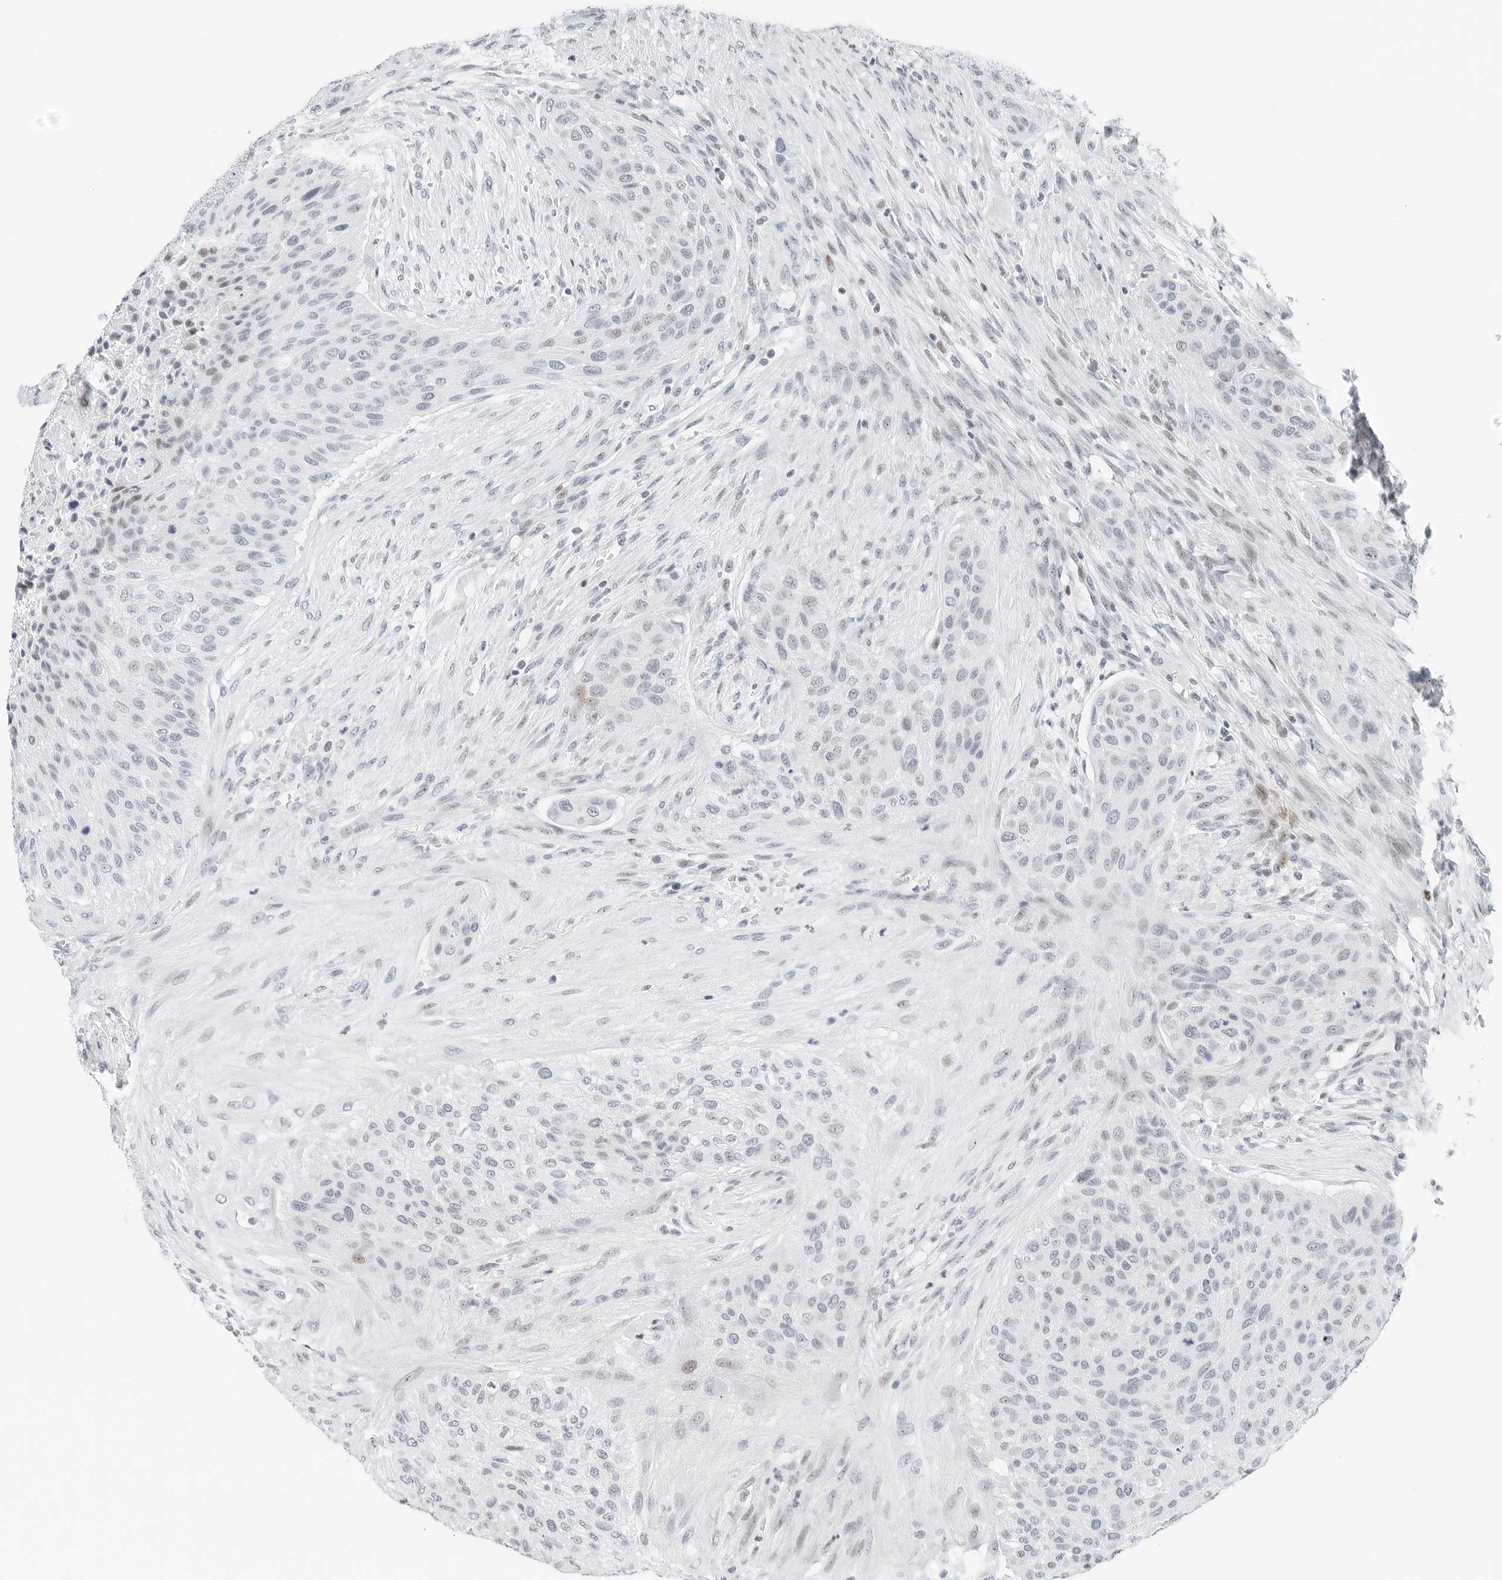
{"staining": {"intensity": "negative", "quantity": "none", "location": "none"}, "tissue": "urothelial cancer", "cell_type": "Tumor cells", "image_type": "cancer", "snomed": [{"axis": "morphology", "description": "Urothelial carcinoma, High grade"}, {"axis": "topography", "description": "Urinary bladder"}], "caption": "An IHC micrograph of urothelial carcinoma (high-grade) is shown. There is no staining in tumor cells of urothelial carcinoma (high-grade). The staining is performed using DAB brown chromogen with nuclei counter-stained in using hematoxylin.", "gene": "NTMT2", "patient": {"sex": "male", "age": 35}}